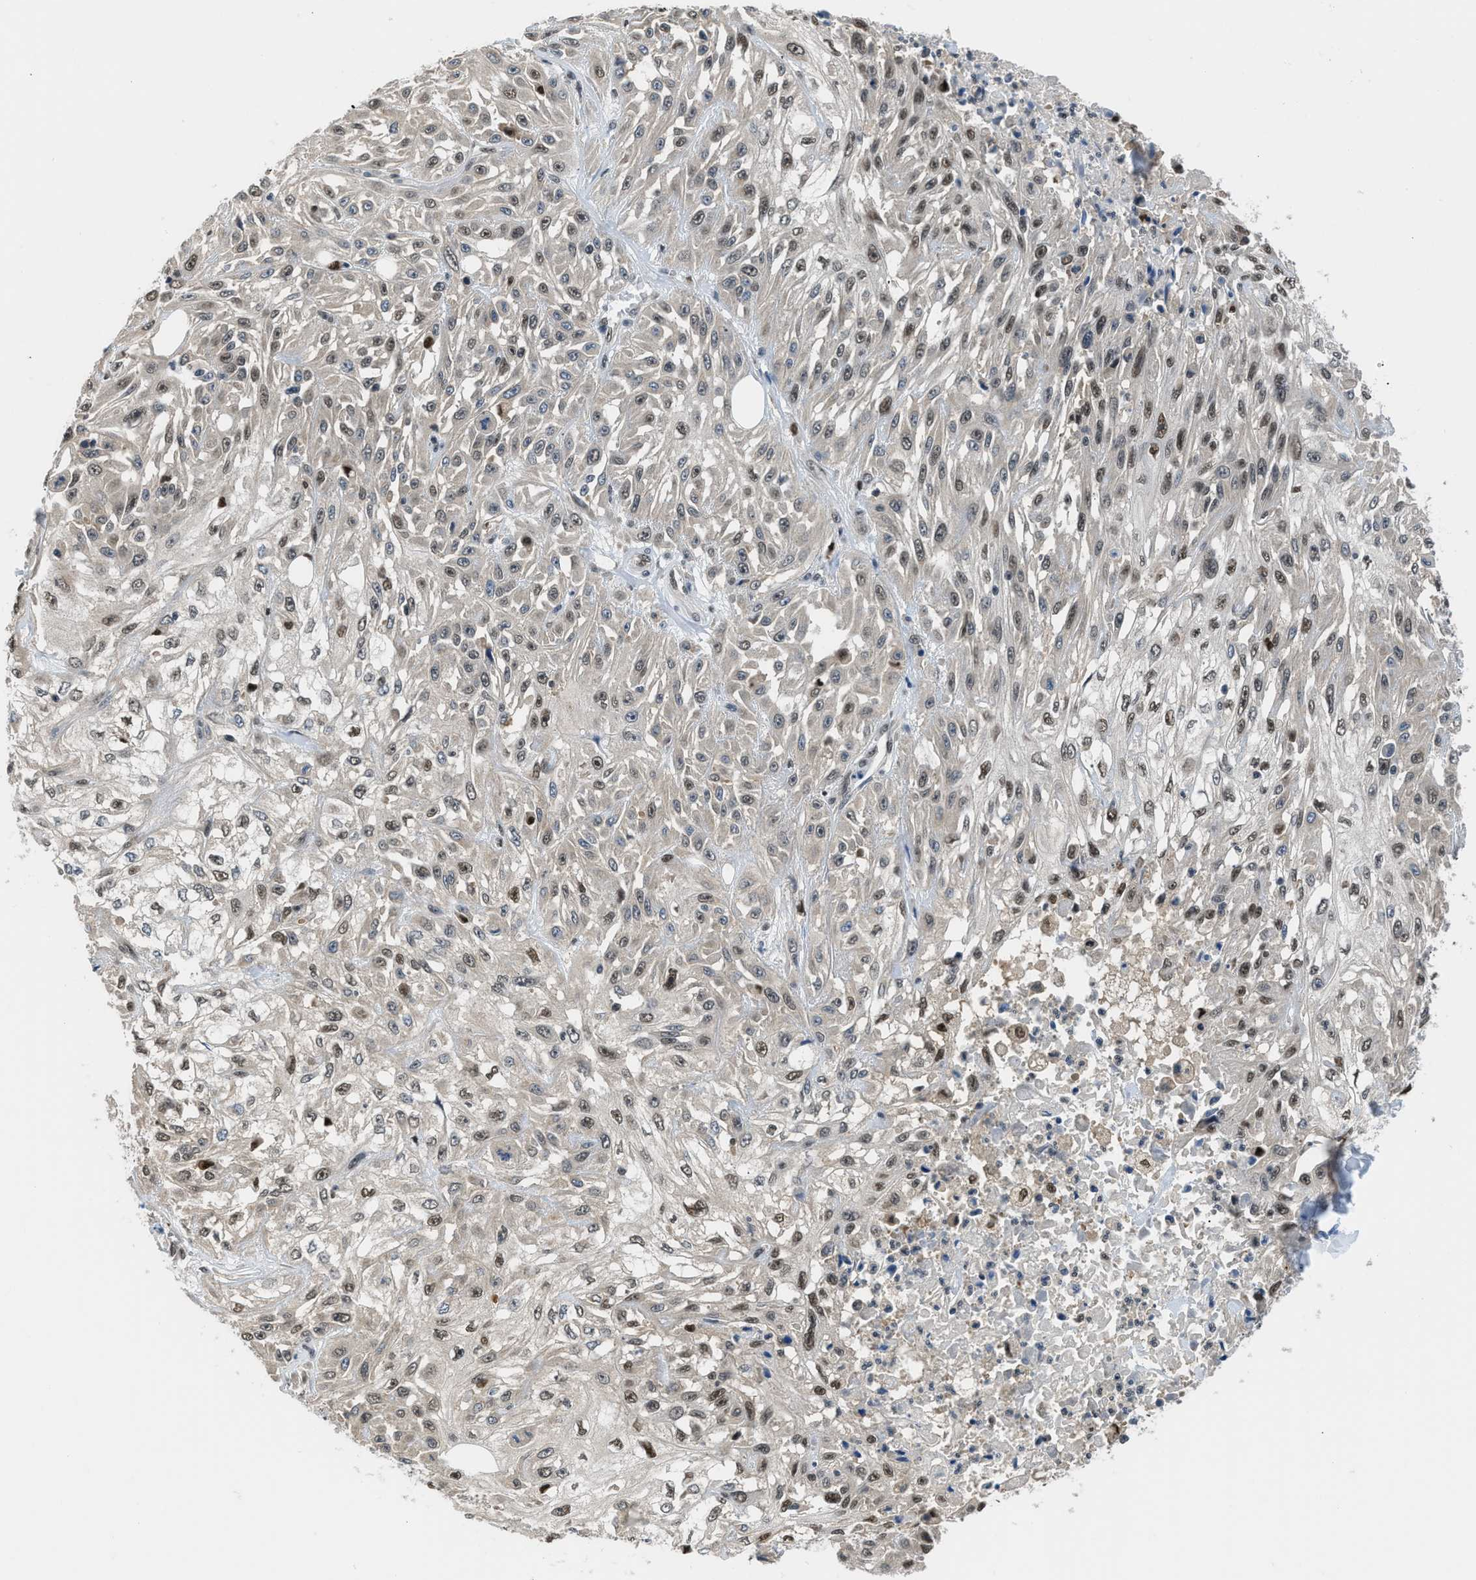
{"staining": {"intensity": "moderate", "quantity": "25%-75%", "location": "nuclear"}, "tissue": "skin cancer", "cell_type": "Tumor cells", "image_type": "cancer", "snomed": [{"axis": "morphology", "description": "Squamous cell carcinoma, NOS"}, {"axis": "morphology", "description": "Squamous cell carcinoma, metastatic, NOS"}, {"axis": "topography", "description": "Skin"}, {"axis": "topography", "description": "Lymph node"}], "caption": "Brown immunohistochemical staining in human metastatic squamous cell carcinoma (skin) displays moderate nuclear expression in approximately 25%-75% of tumor cells. The protein of interest is shown in brown color, while the nuclei are stained blue.", "gene": "ALX1", "patient": {"sex": "male", "age": 75}}